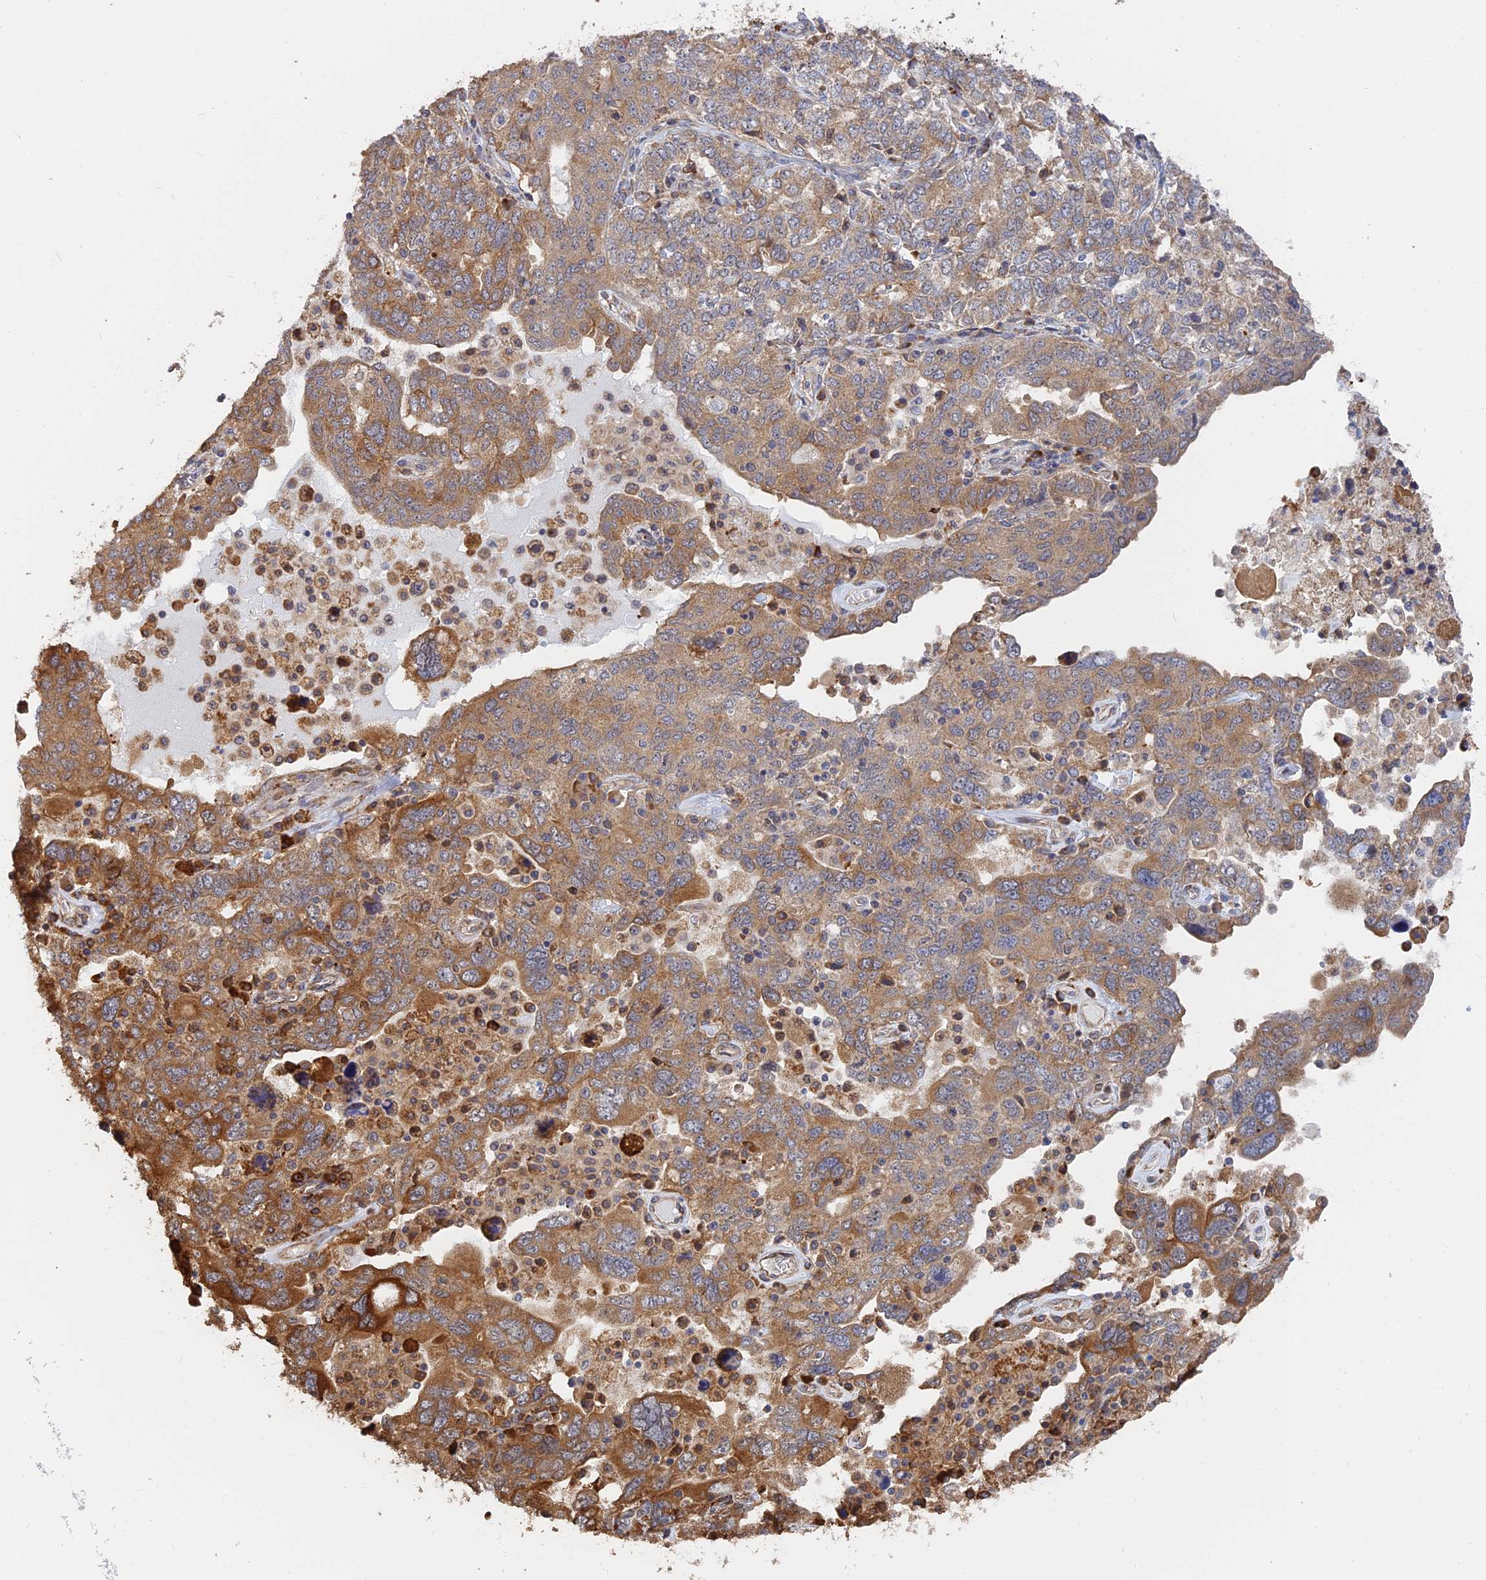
{"staining": {"intensity": "moderate", "quantity": ">75%", "location": "cytoplasmic/membranous"}, "tissue": "ovarian cancer", "cell_type": "Tumor cells", "image_type": "cancer", "snomed": [{"axis": "morphology", "description": "Carcinoma, endometroid"}, {"axis": "topography", "description": "Ovary"}], "caption": "Brown immunohistochemical staining in human ovarian cancer exhibits moderate cytoplasmic/membranous expression in about >75% of tumor cells.", "gene": "WBP11", "patient": {"sex": "female", "age": 62}}